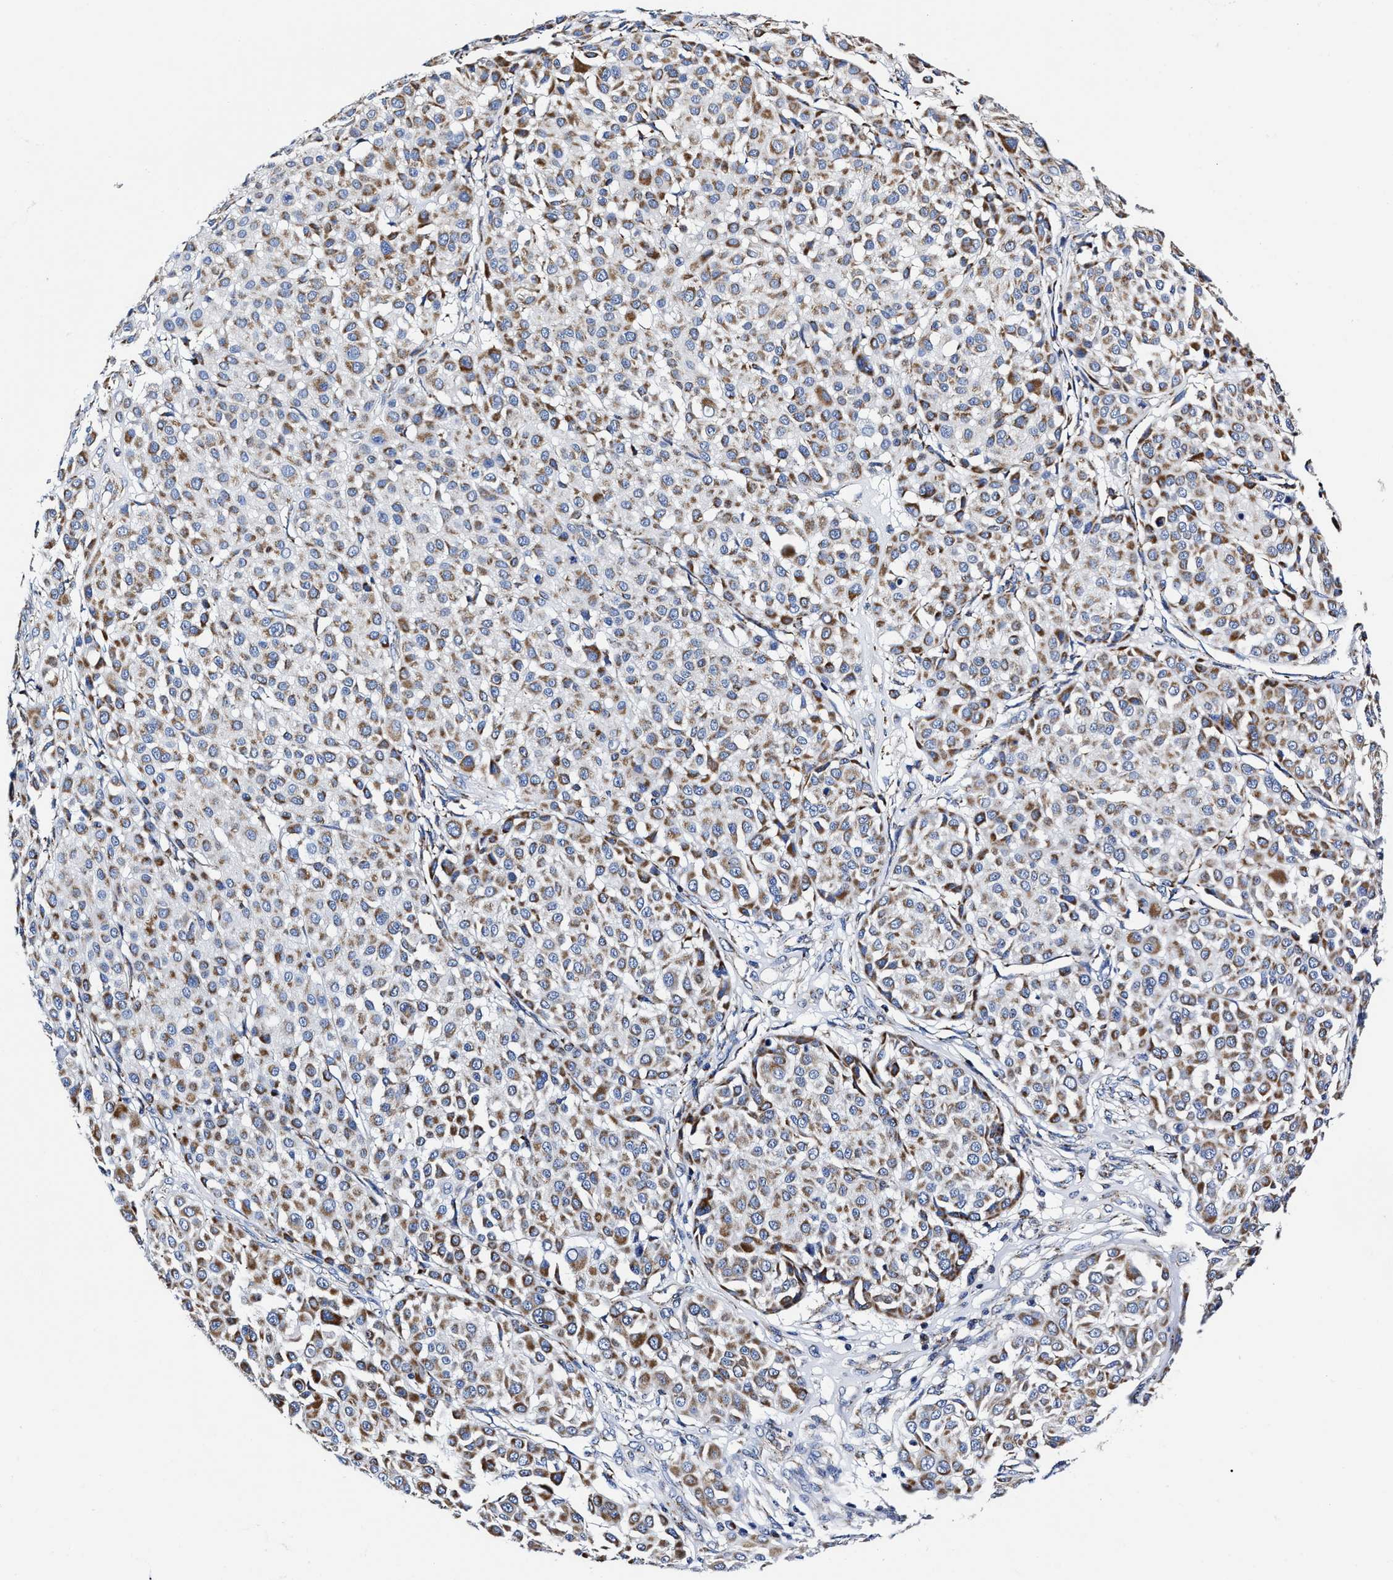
{"staining": {"intensity": "moderate", "quantity": ">75%", "location": "cytoplasmic/membranous"}, "tissue": "melanoma", "cell_type": "Tumor cells", "image_type": "cancer", "snomed": [{"axis": "morphology", "description": "Malignant melanoma, Metastatic site"}, {"axis": "topography", "description": "Soft tissue"}], "caption": "This is an image of immunohistochemistry (IHC) staining of melanoma, which shows moderate positivity in the cytoplasmic/membranous of tumor cells.", "gene": "HINT2", "patient": {"sex": "male", "age": 41}}